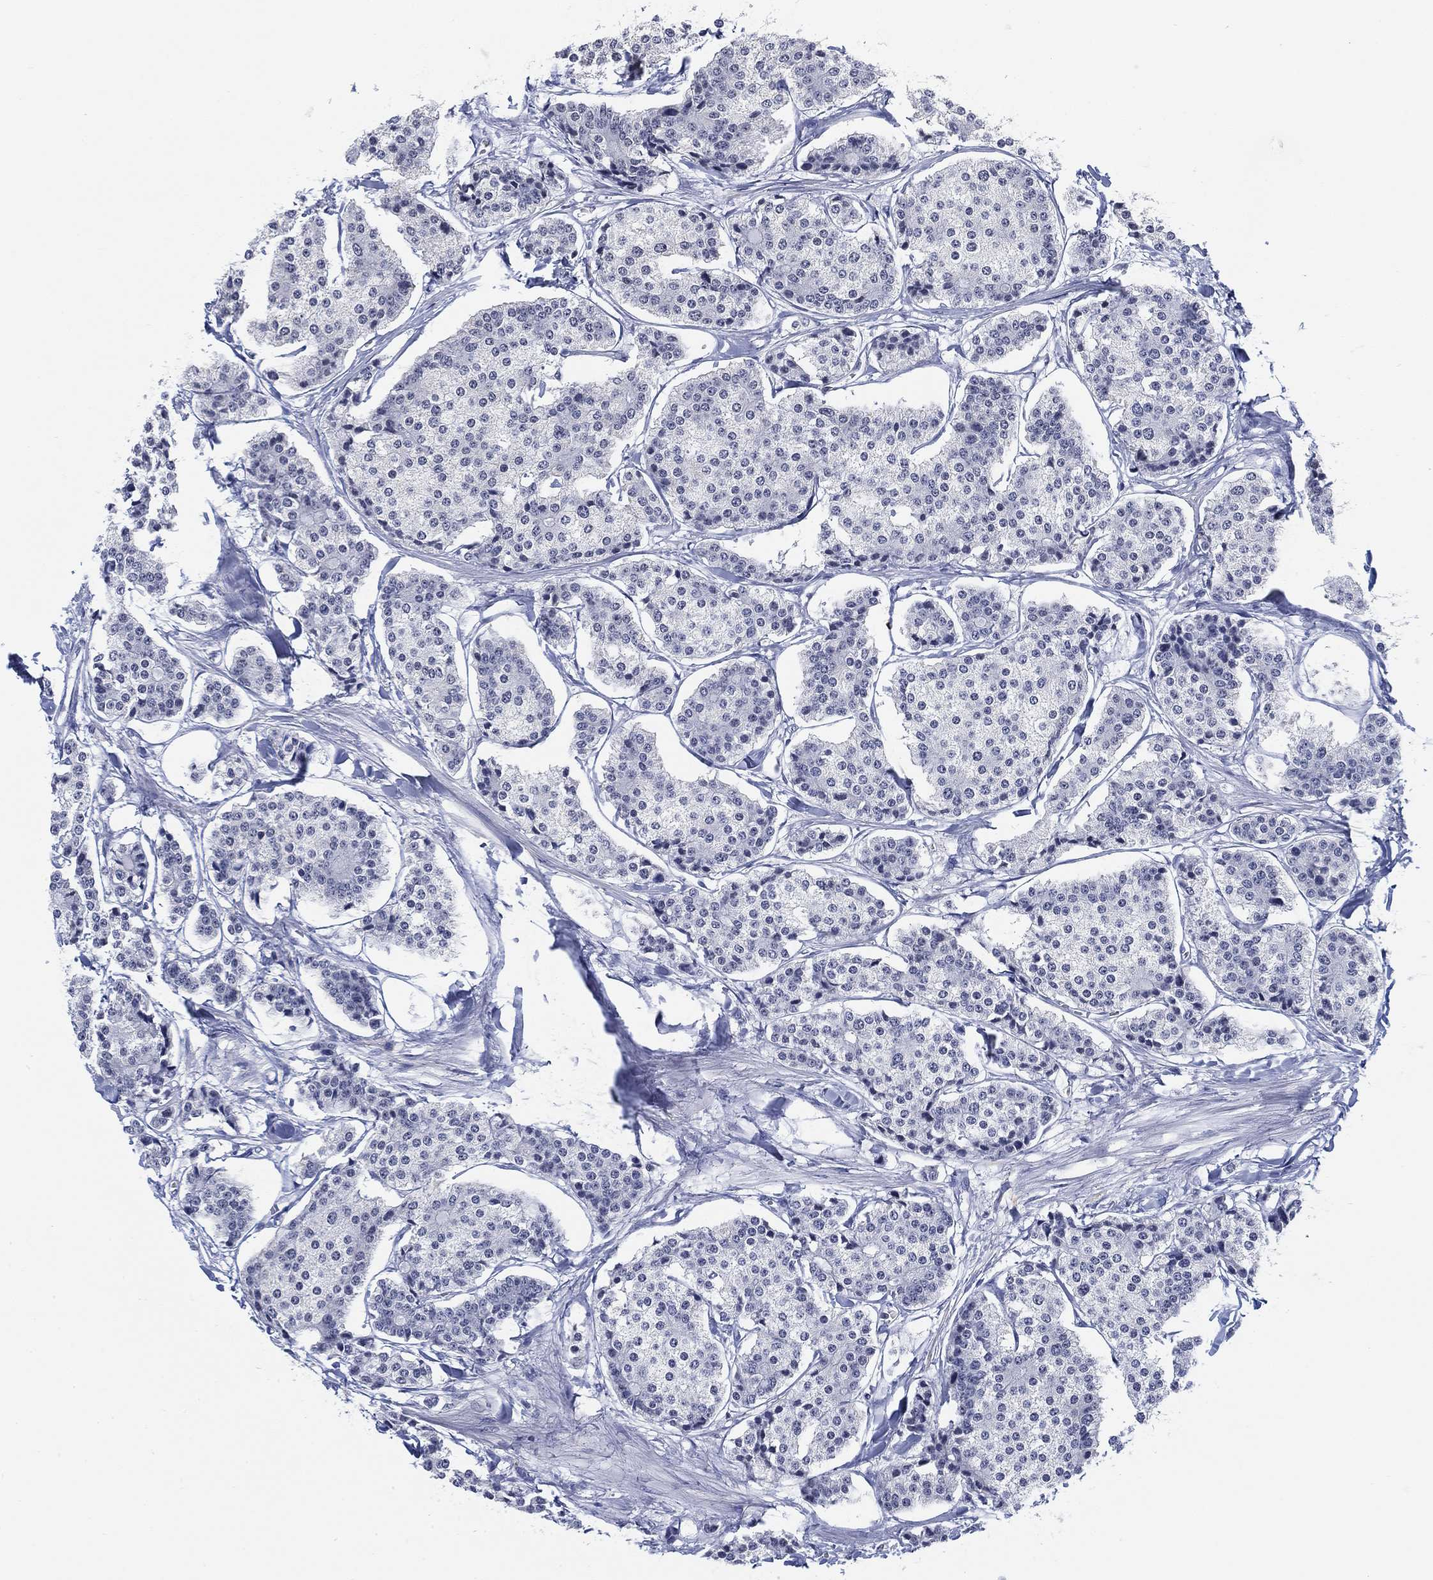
{"staining": {"intensity": "negative", "quantity": "none", "location": "none"}, "tissue": "carcinoid", "cell_type": "Tumor cells", "image_type": "cancer", "snomed": [{"axis": "morphology", "description": "Carcinoid, malignant, NOS"}, {"axis": "topography", "description": "Small intestine"}], "caption": "Carcinoid stained for a protein using IHC reveals no staining tumor cells.", "gene": "FYB1", "patient": {"sex": "female", "age": 65}}